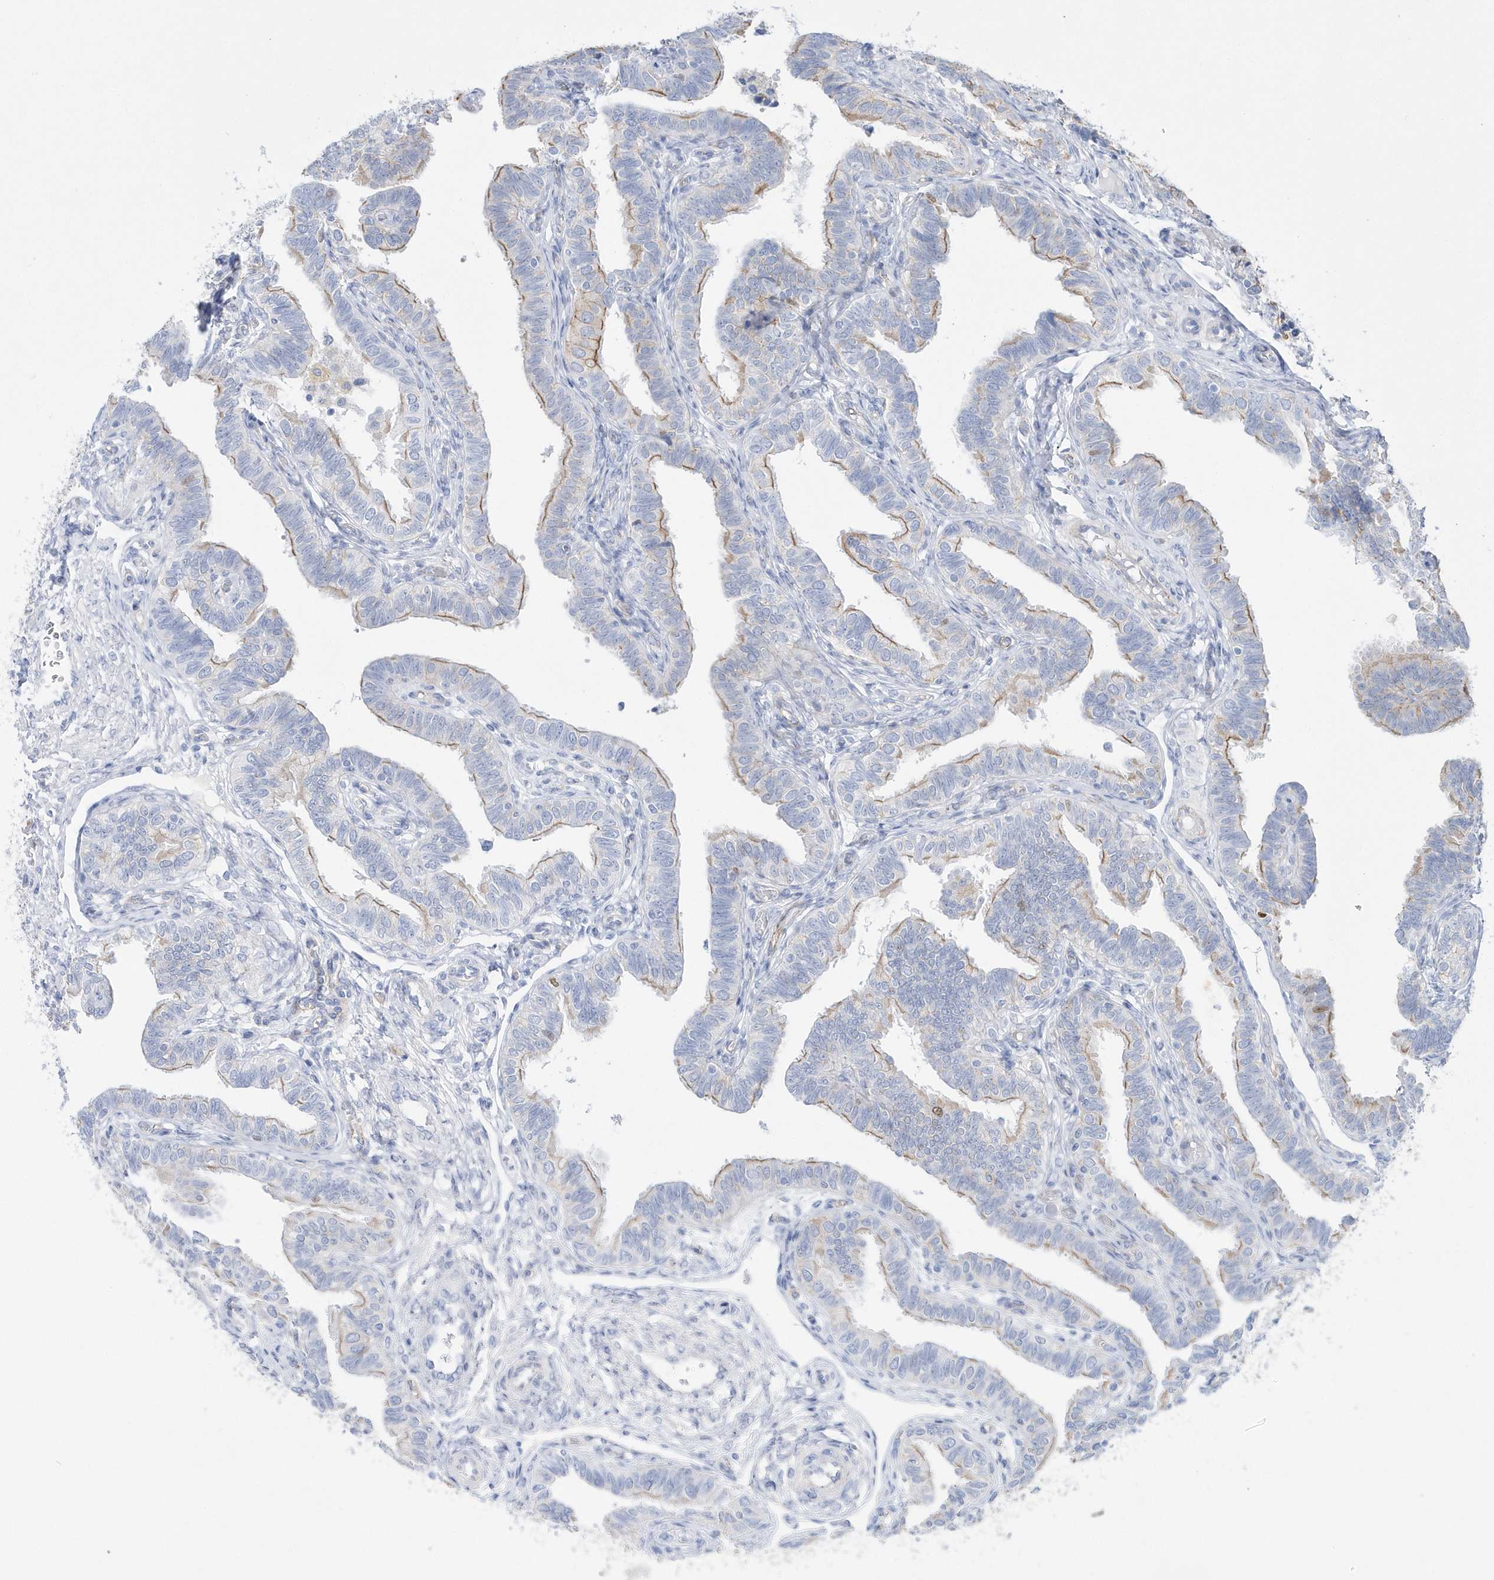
{"staining": {"intensity": "moderate", "quantity": "<25%", "location": "cytoplasmic/membranous,nuclear"}, "tissue": "fallopian tube", "cell_type": "Glandular cells", "image_type": "normal", "snomed": [{"axis": "morphology", "description": "Normal tissue, NOS"}, {"axis": "topography", "description": "Fallopian tube"}], "caption": "Brown immunohistochemical staining in unremarkable human fallopian tube demonstrates moderate cytoplasmic/membranous,nuclear expression in approximately <25% of glandular cells.", "gene": "TMCO6", "patient": {"sex": "female", "age": 39}}